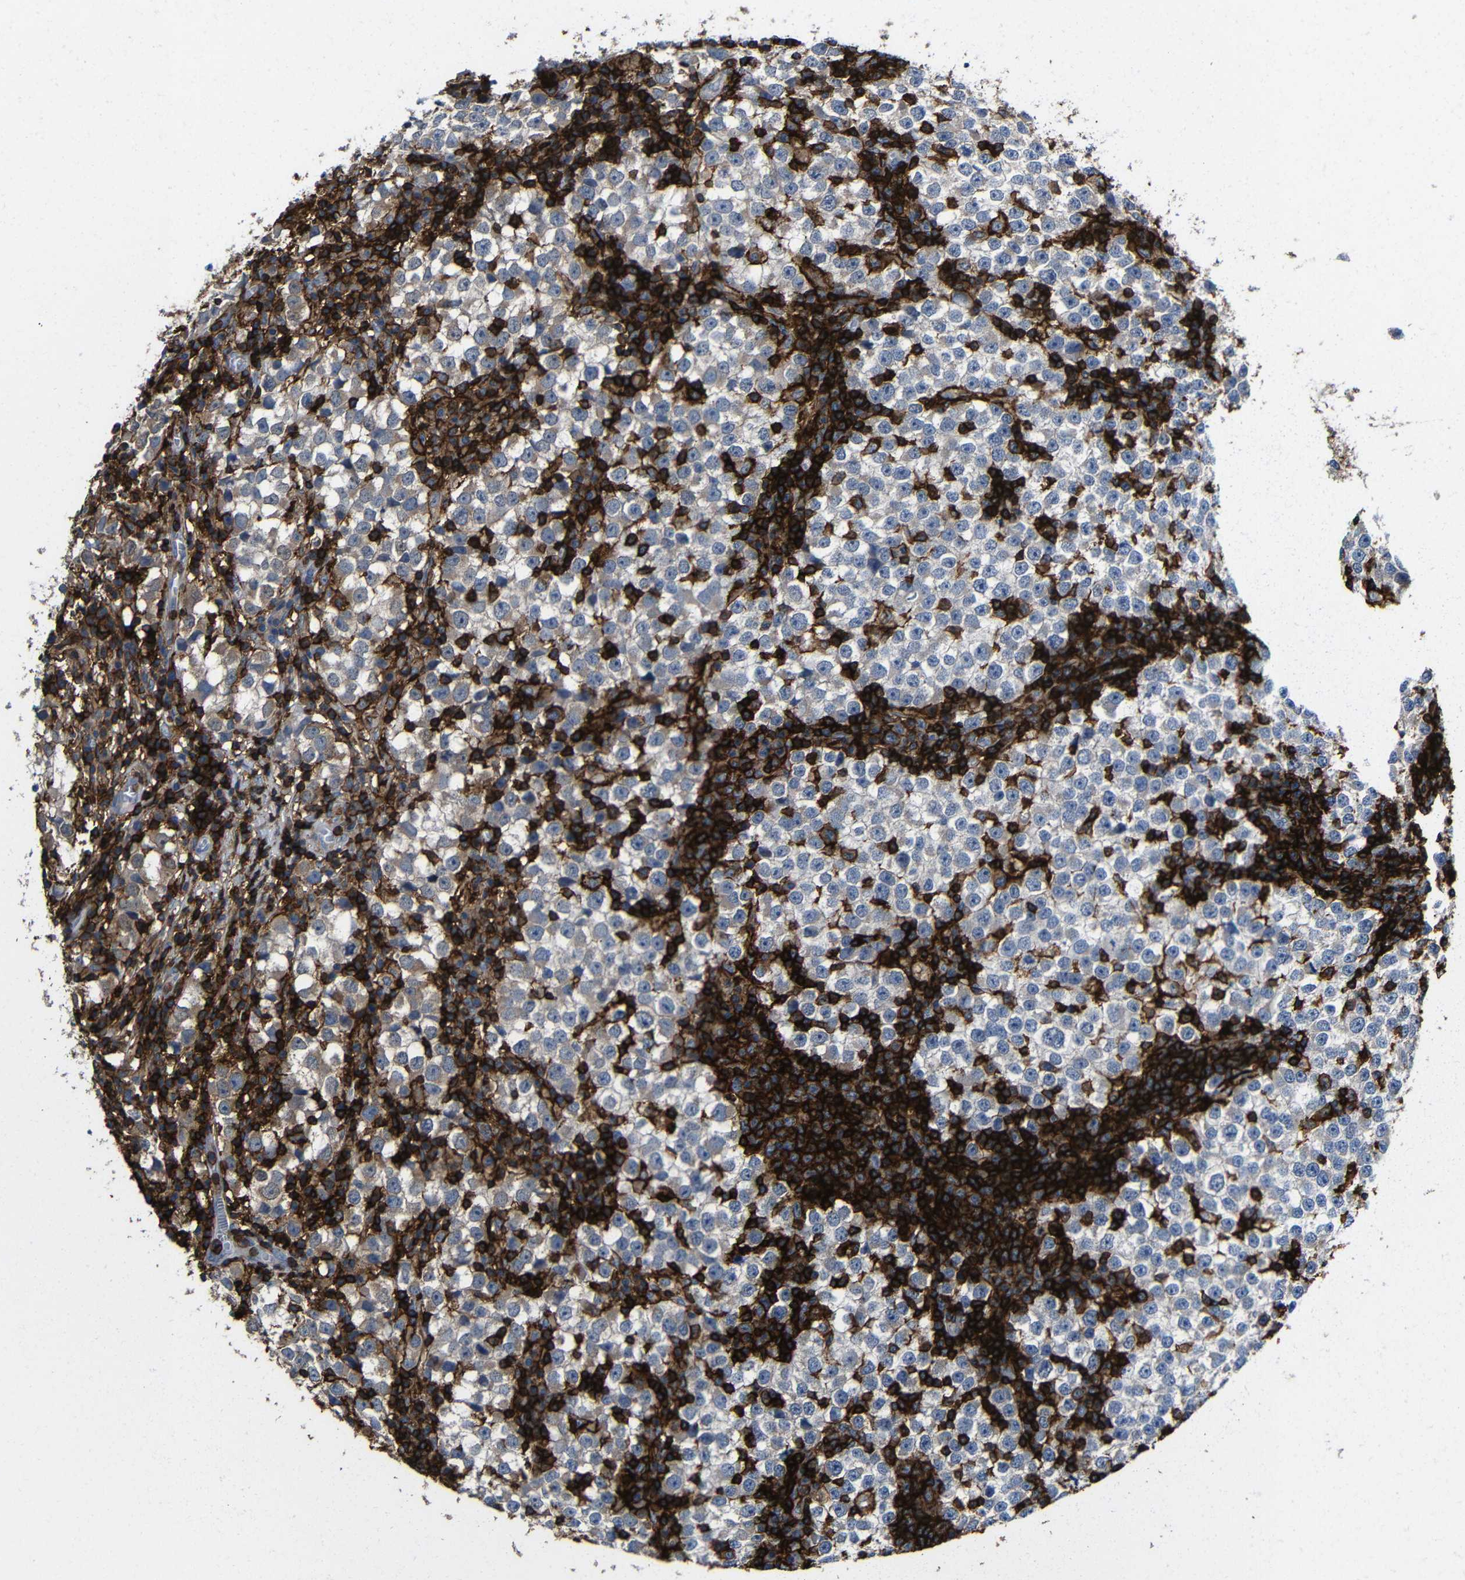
{"staining": {"intensity": "weak", "quantity": "25%-75%", "location": "cytoplasmic/membranous"}, "tissue": "testis cancer", "cell_type": "Tumor cells", "image_type": "cancer", "snomed": [{"axis": "morphology", "description": "Seminoma, NOS"}, {"axis": "topography", "description": "Testis"}], "caption": "A histopathology image showing weak cytoplasmic/membranous positivity in approximately 25%-75% of tumor cells in testis seminoma, as visualized by brown immunohistochemical staining.", "gene": "P2RY12", "patient": {"sex": "male", "age": 65}}